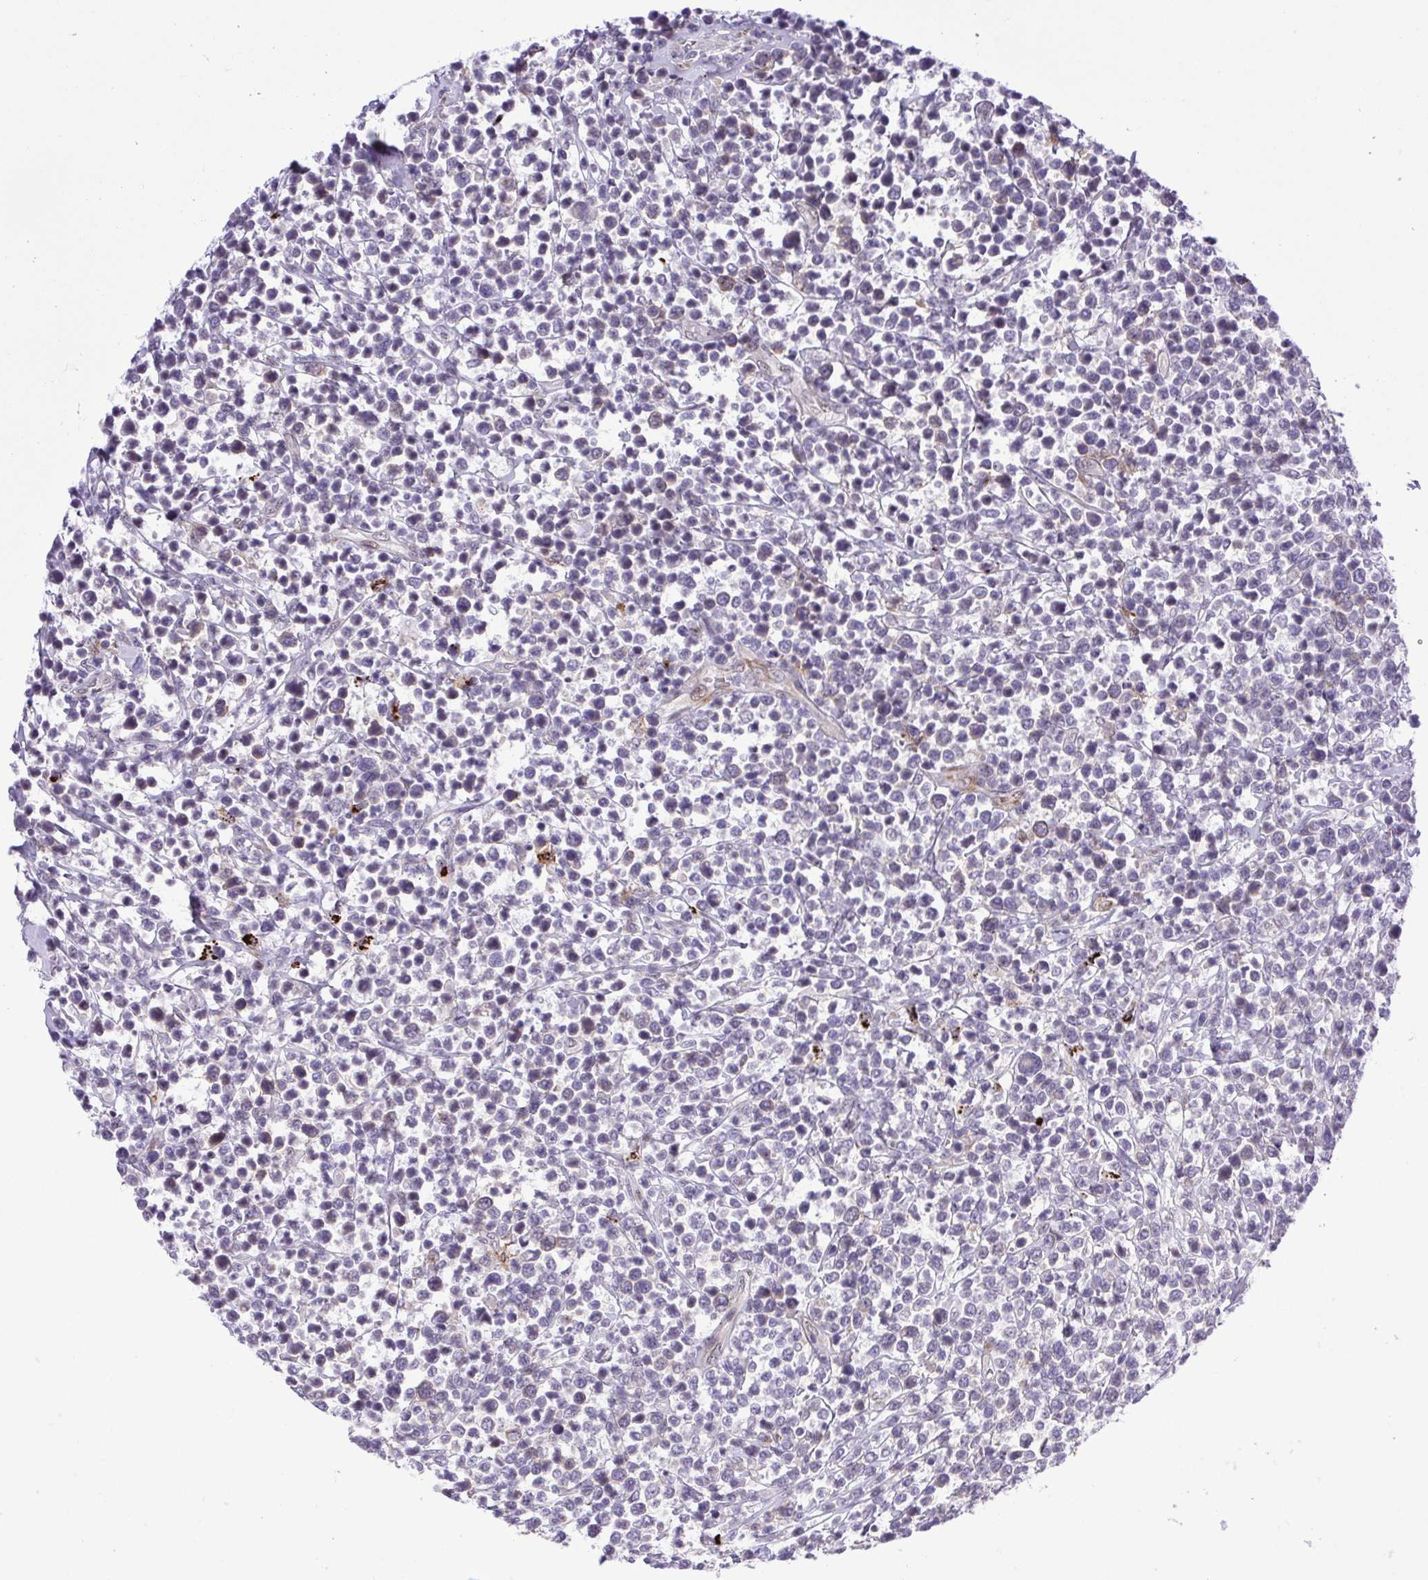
{"staining": {"intensity": "negative", "quantity": "none", "location": "none"}, "tissue": "lymphoma", "cell_type": "Tumor cells", "image_type": "cancer", "snomed": [{"axis": "morphology", "description": "Malignant lymphoma, non-Hodgkin's type, High grade"}, {"axis": "topography", "description": "Soft tissue"}], "caption": "Tumor cells show no significant protein staining in lymphoma.", "gene": "ERG", "patient": {"sex": "female", "age": 56}}